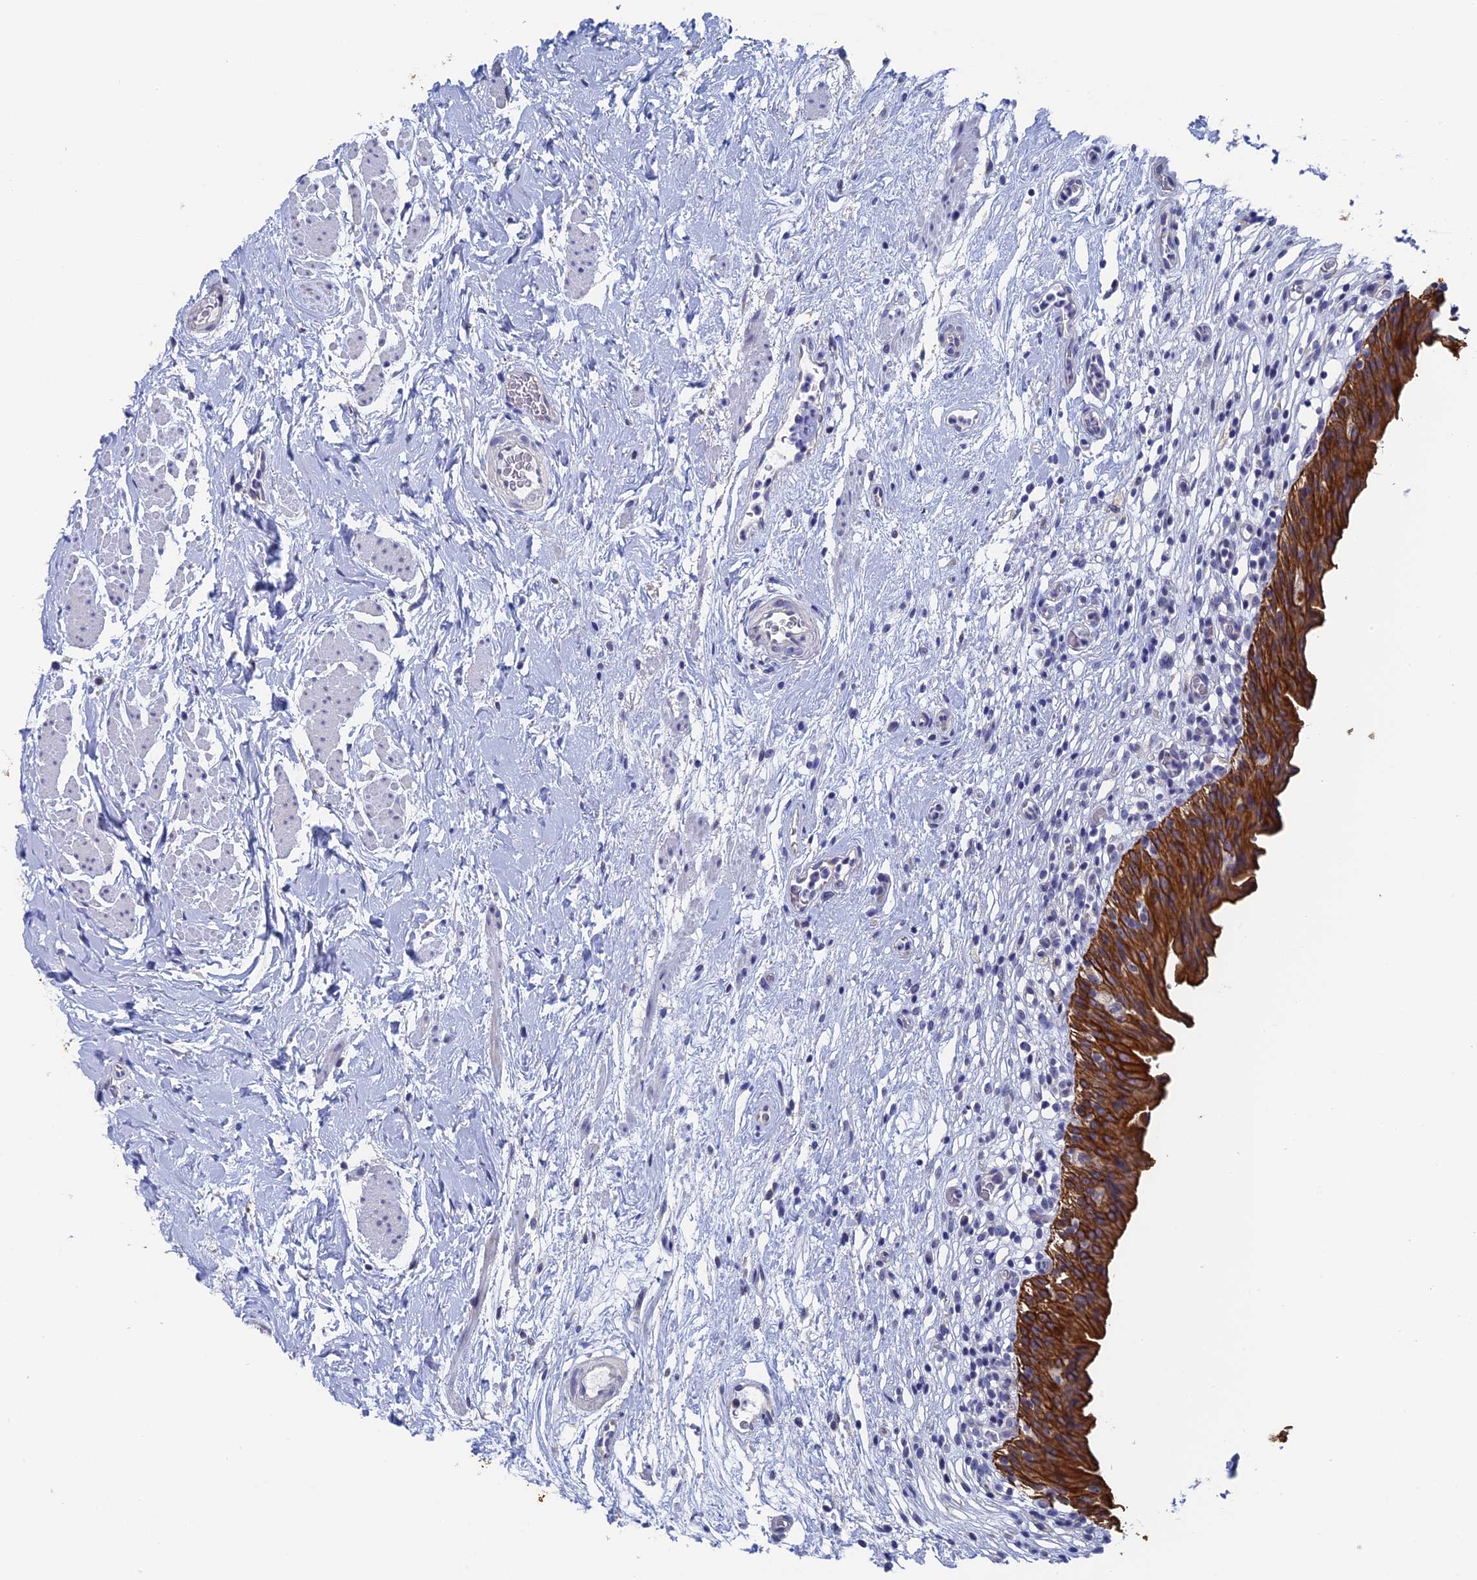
{"staining": {"intensity": "strong", "quantity": ">75%", "location": "cytoplasmic/membranous"}, "tissue": "urinary bladder", "cell_type": "Urothelial cells", "image_type": "normal", "snomed": [{"axis": "morphology", "description": "Normal tissue, NOS"}, {"axis": "morphology", "description": "Inflammation, NOS"}, {"axis": "topography", "description": "Urinary bladder"}], "caption": "High-power microscopy captured an immunohistochemistry photomicrograph of normal urinary bladder, revealing strong cytoplasmic/membranous staining in approximately >75% of urothelial cells.", "gene": "SRFBP1", "patient": {"sex": "male", "age": 63}}